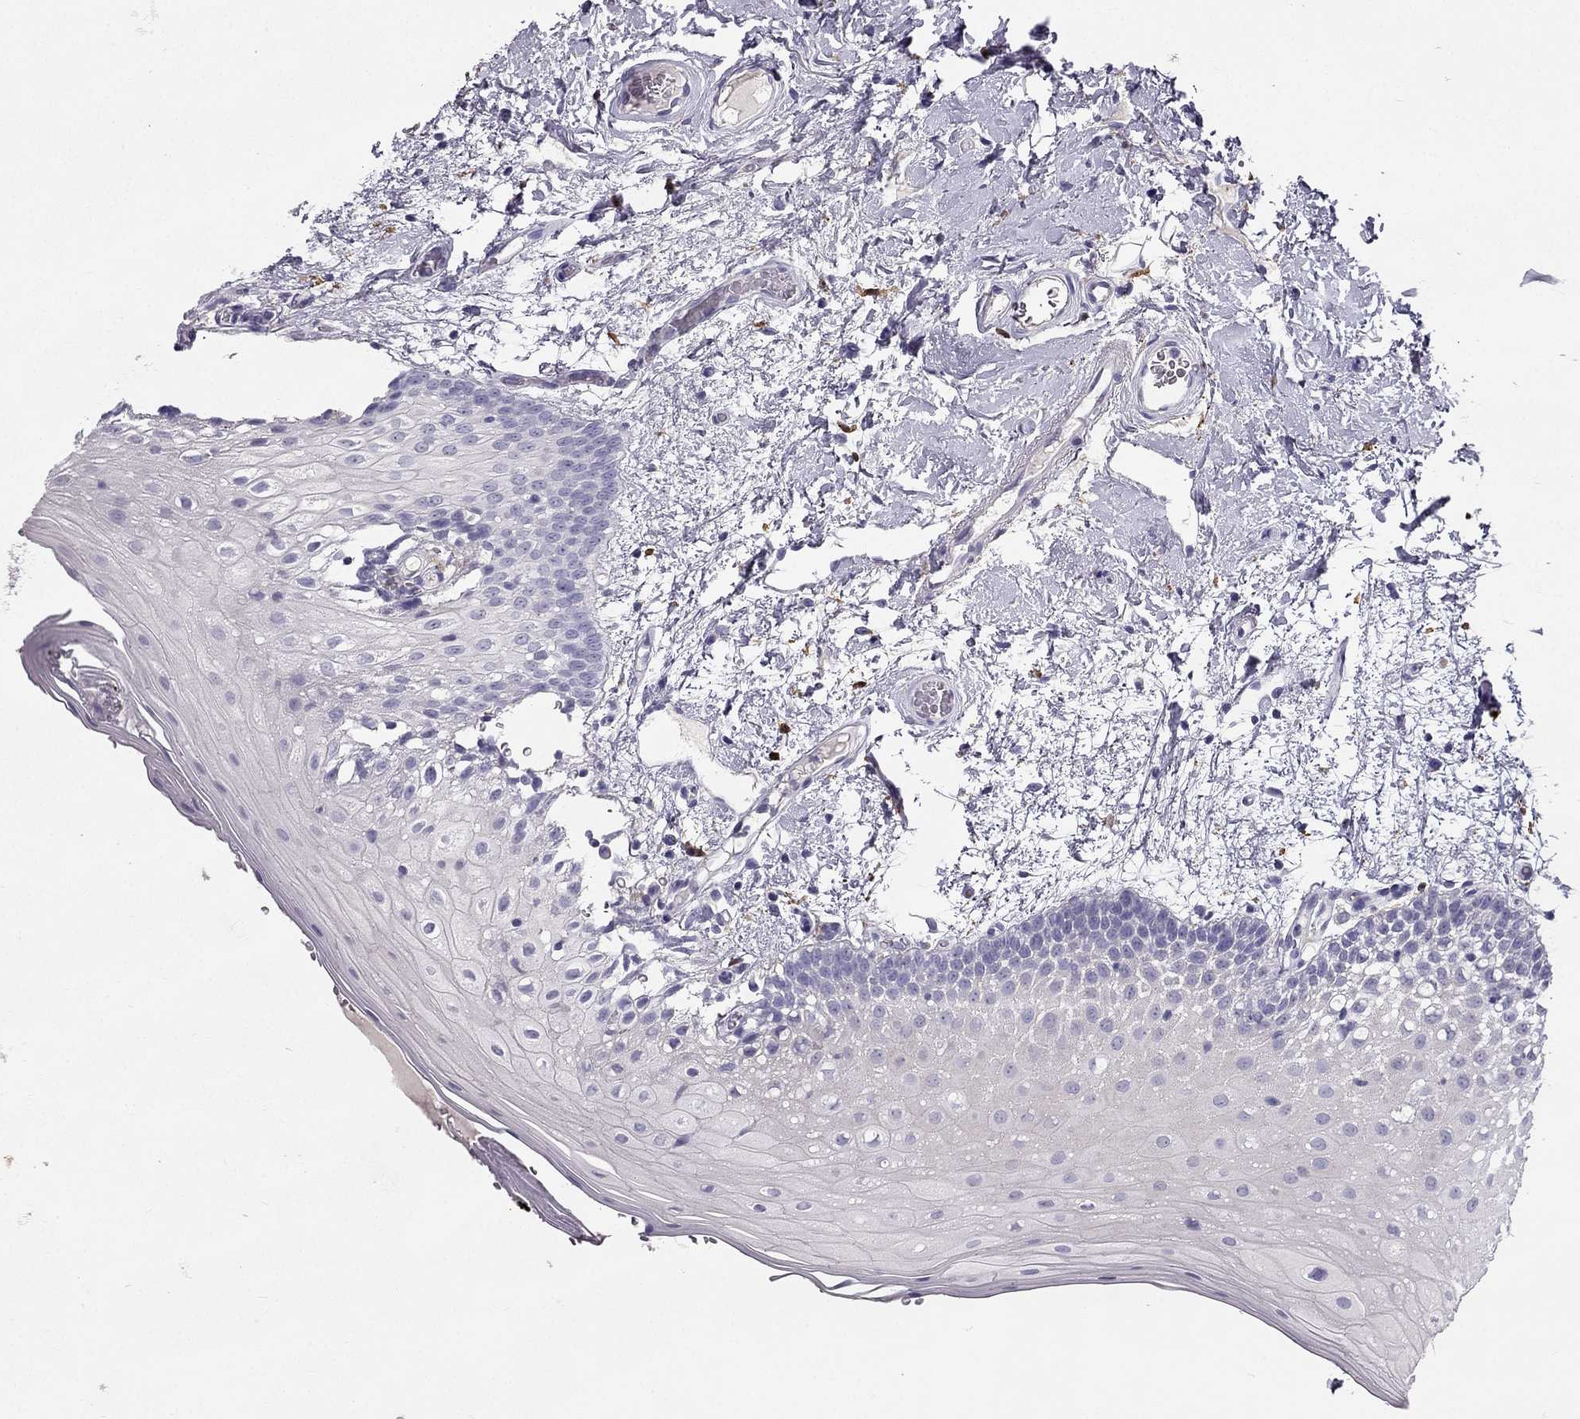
{"staining": {"intensity": "negative", "quantity": "none", "location": "none"}, "tissue": "oral mucosa", "cell_type": "Squamous epithelial cells", "image_type": "normal", "snomed": [{"axis": "morphology", "description": "Normal tissue, NOS"}, {"axis": "morphology", "description": "Squamous cell carcinoma, NOS"}, {"axis": "topography", "description": "Oral tissue"}, {"axis": "topography", "description": "Head-Neck"}], "caption": "A photomicrograph of oral mucosa stained for a protein shows no brown staining in squamous epithelial cells. The staining is performed using DAB (3,3'-diaminobenzidine) brown chromogen with nuclei counter-stained in using hematoxylin.", "gene": "LMTK3", "patient": {"sex": "male", "age": 69}}